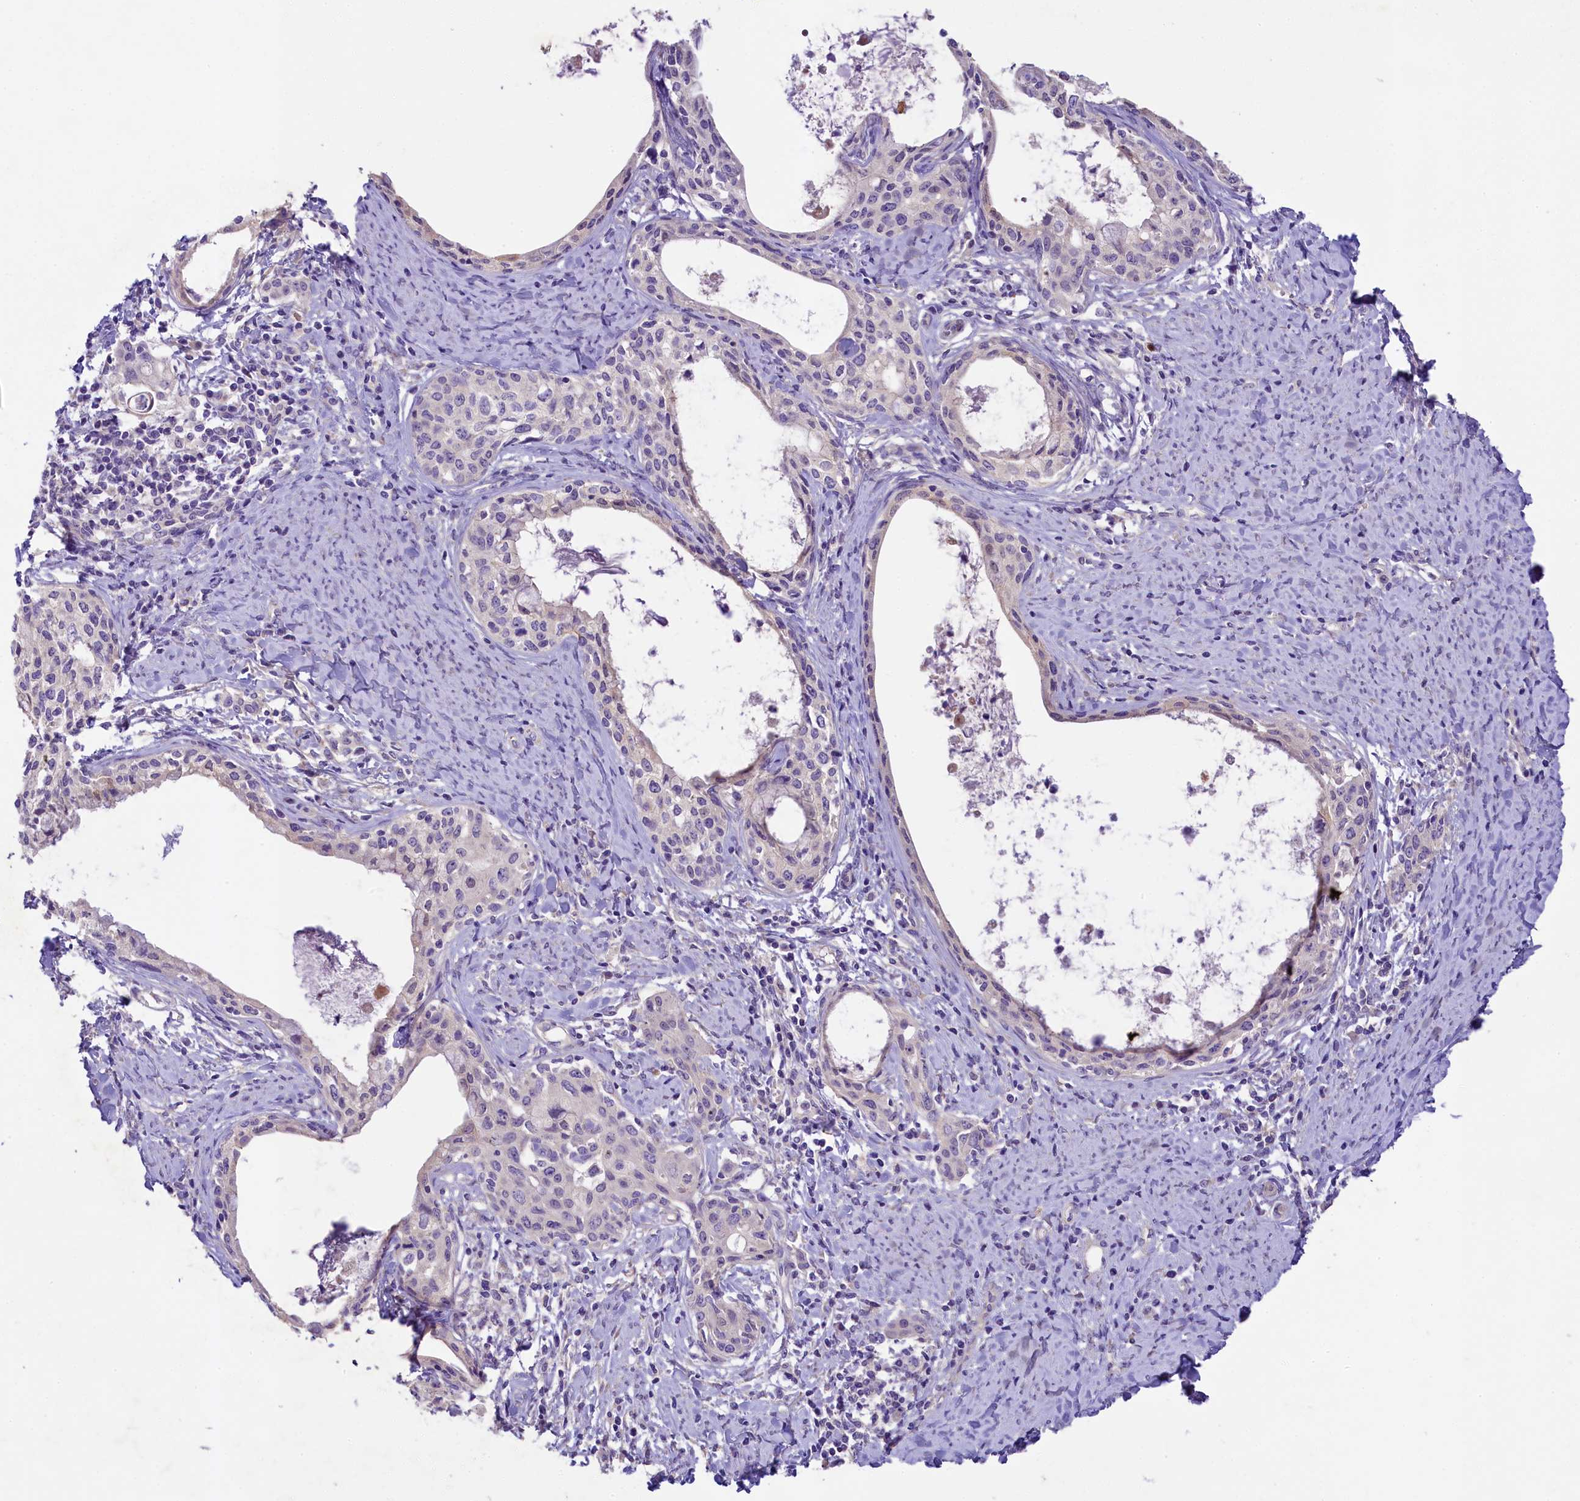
{"staining": {"intensity": "negative", "quantity": "none", "location": "none"}, "tissue": "cervical cancer", "cell_type": "Tumor cells", "image_type": "cancer", "snomed": [{"axis": "morphology", "description": "Squamous cell carcinoma, NOS"}, {"axis": "morphology", "description": "Adenocarcinoma, NOS"}, {"axis": "topography", "description": "Cervix"}], "caption": "There is no significant positivity in tumor cells of cervical cancer (squamous cell carcinoma).", "gene": "UBXN6", "patient": {"sex": "female", "age": 52}}